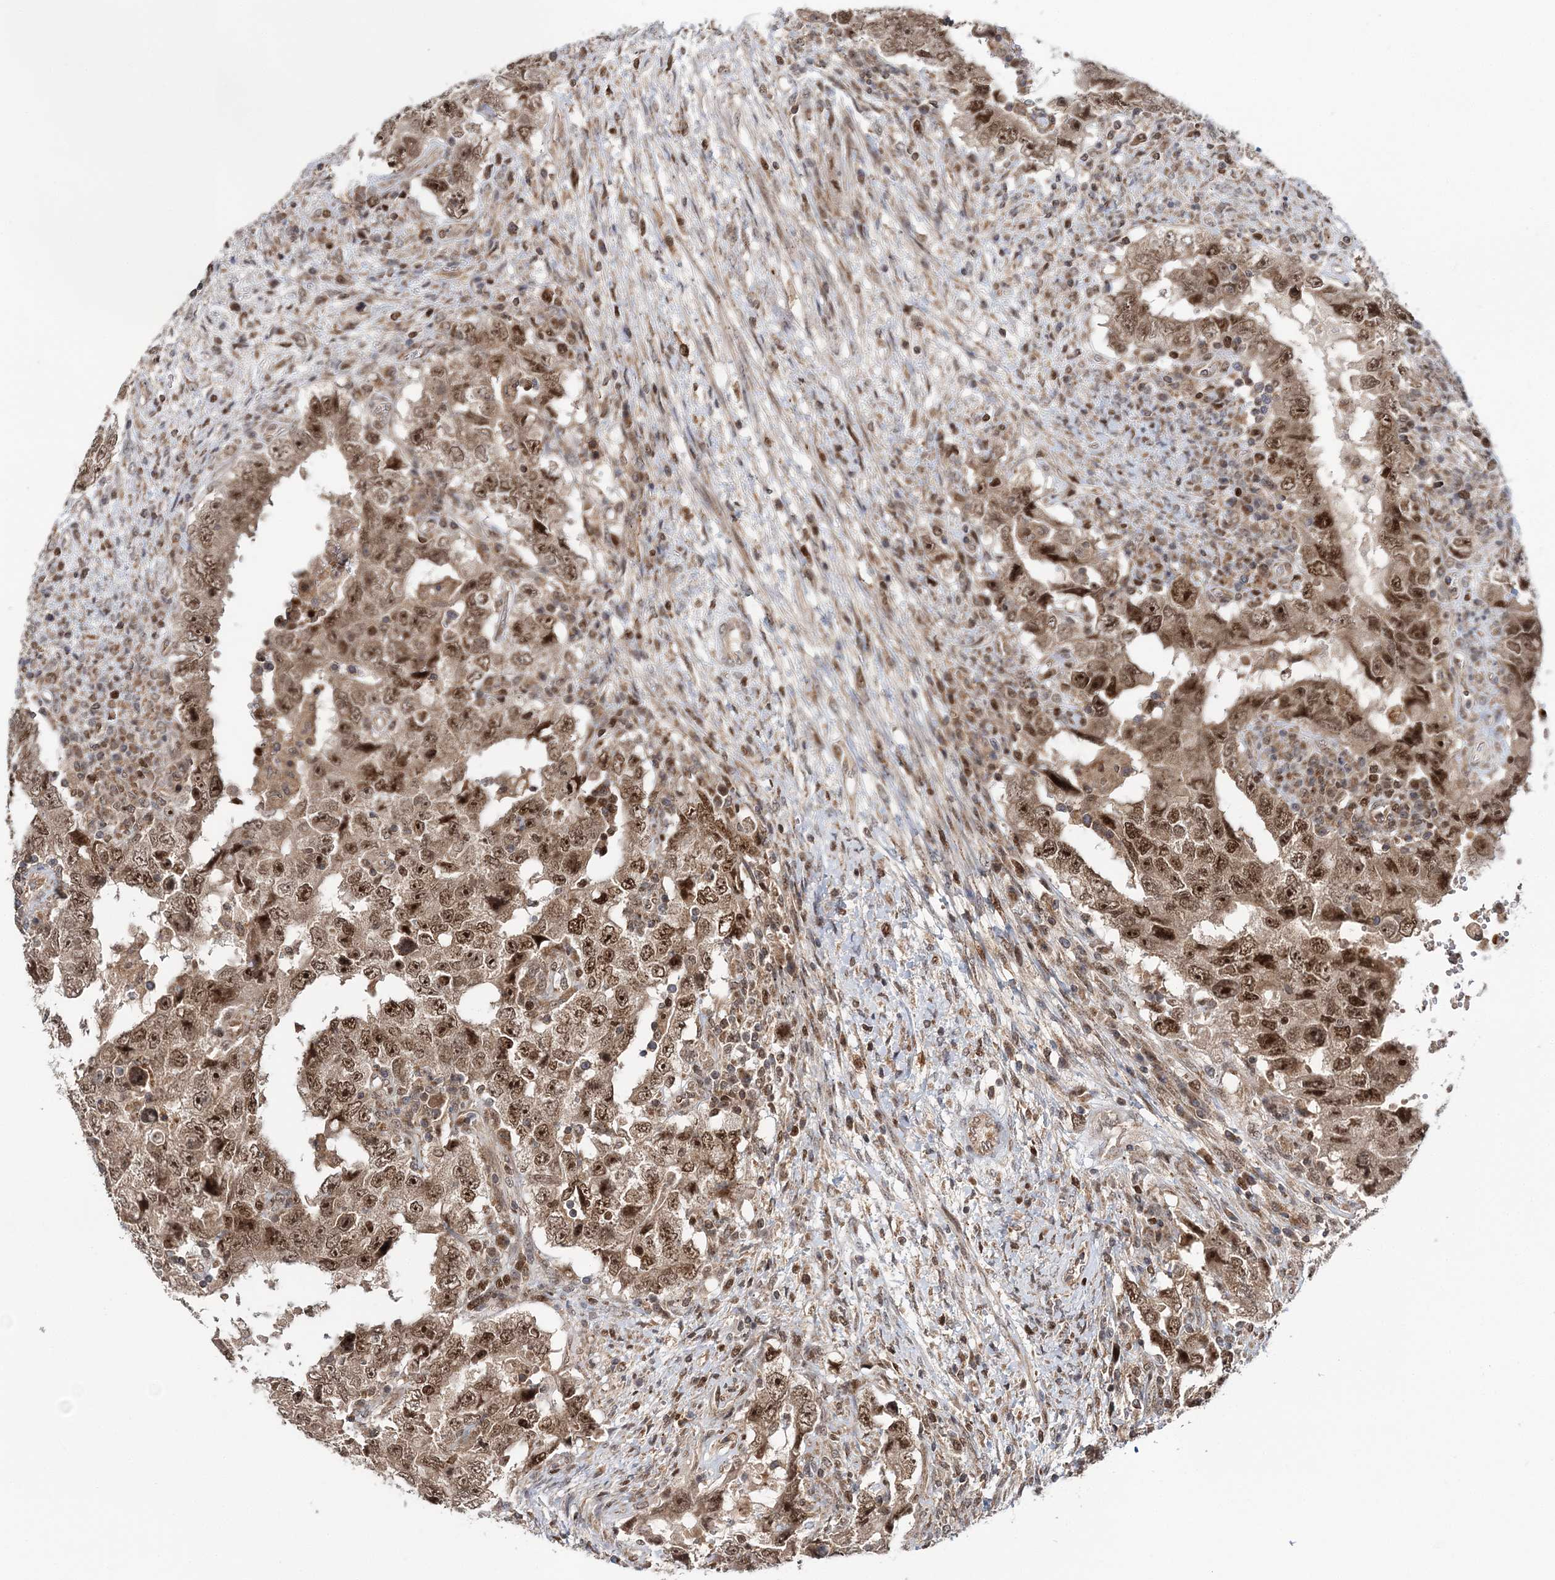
{"staining": {"intensity": "moderate", "quantity": ">75%", "location": "cytoplasmic/membranous,nuclear"}, "tissue": "testis cancer", "cell_type": "Tumor cells", "image_type": "cancer", "snomed": [{"axis": "morphology", "description": "Carcinoma, Embryonal, NOS"}, {"axis": "topography", "description": "Testis"}], "caption": "Moderate cytoplasmic/membranous and nuclear expression for a protein is appreciated in approximately >75% of tumor cells of embryonal carcinoma (testis) using immunohistochemistry (IHC).", "gene": "KIF4A", "patient": {"sex": "male", "age": 26}}